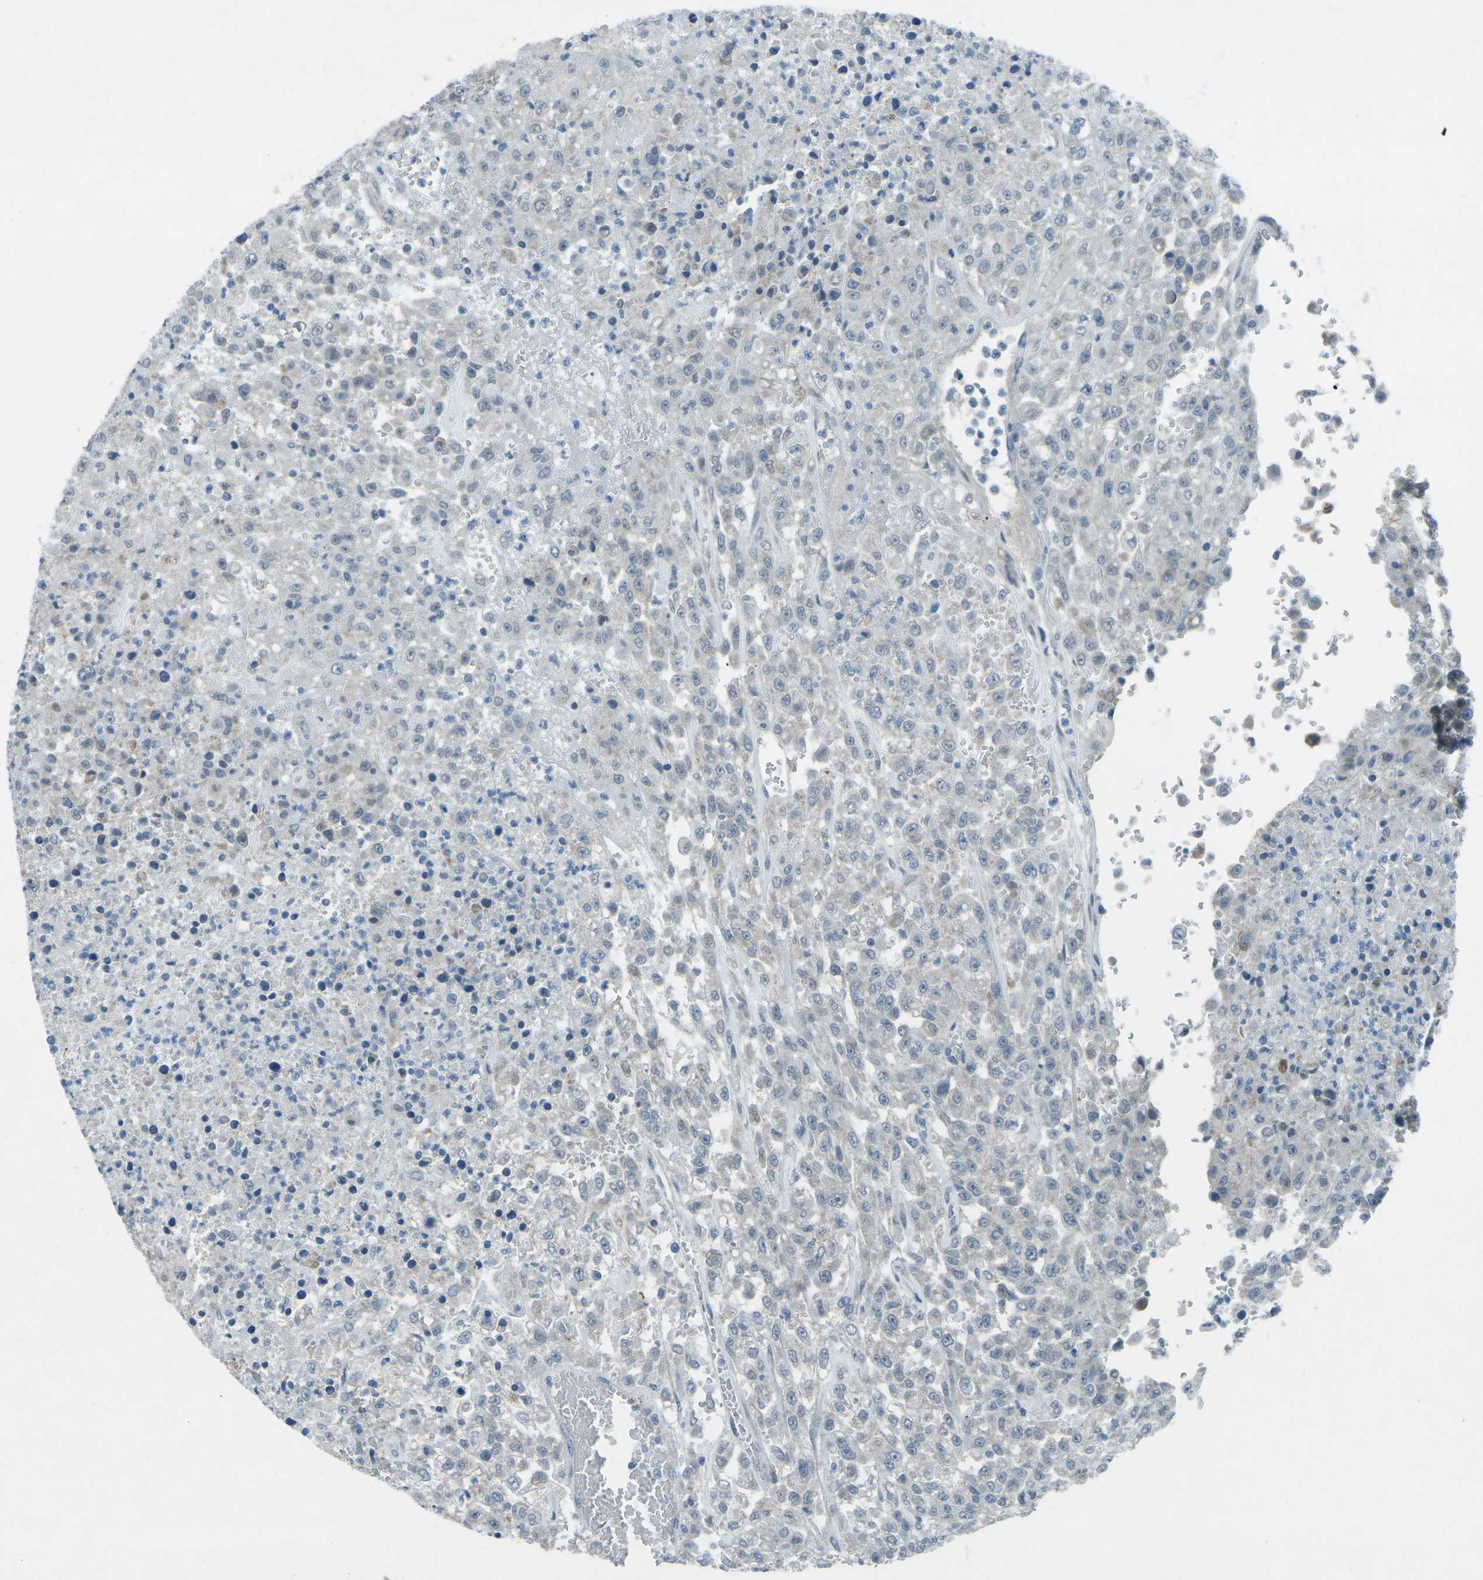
{"staining": {"intensity": "negative", "quantity": "none", "location": "none"}, "tissue": "urothelial cancer", "cell_type": "Tumor cells", "image_type": "cancer", "snomed": [{"axis": "morphology", "description": "Urothelial carcinoma, High grade"}, {"axis": "topography", "description": "Urinary bladder"}], "caption": "Tumor cells show no significant protein expression in urothelial cancer.", "gene": "PRKCA", "patient": {"sex": "male", "age": 46}}